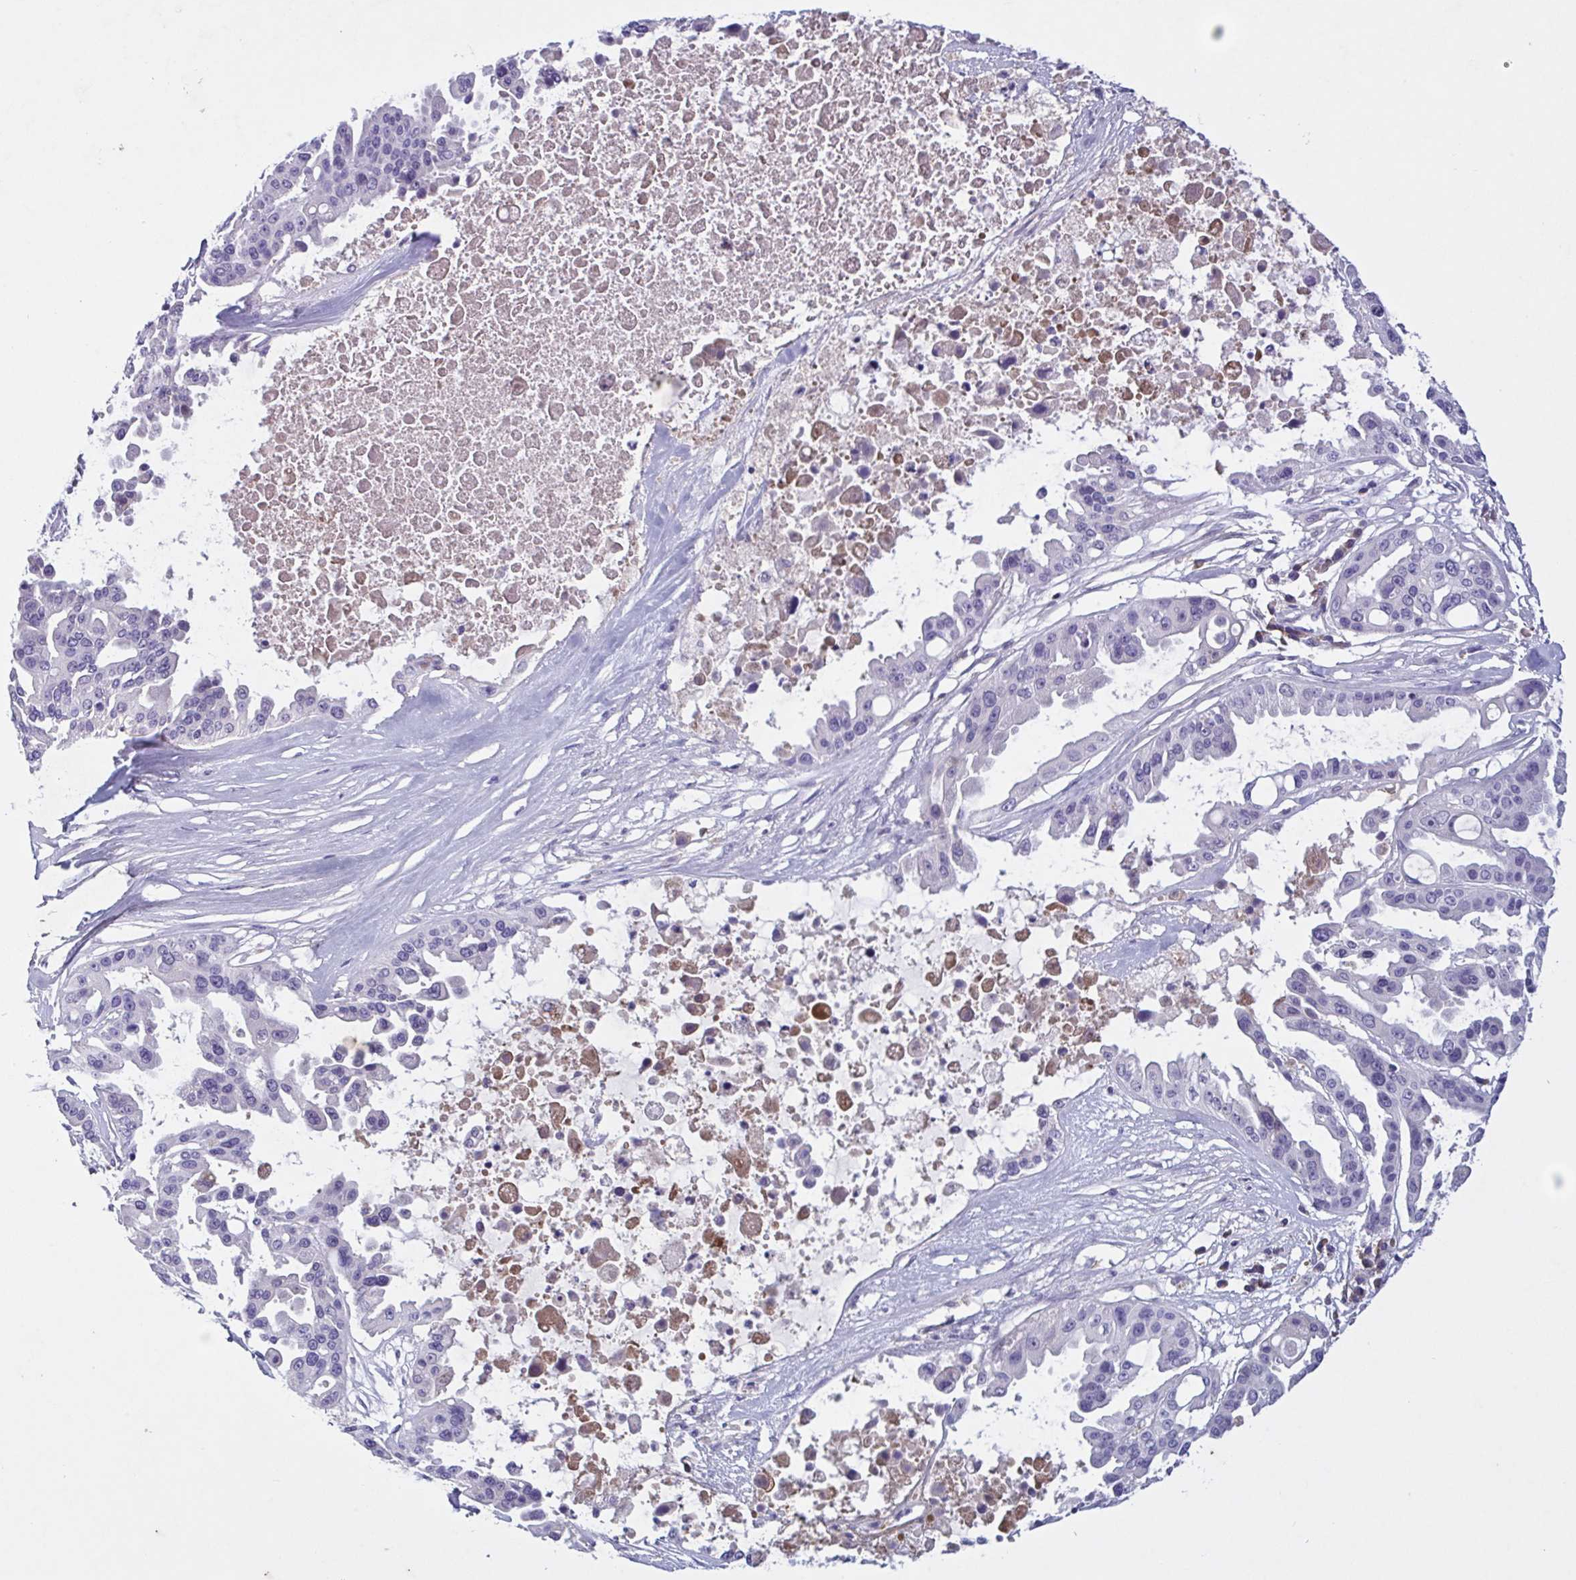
{"staining": {"intensity": "negative", "quantity": "none", "location": "none"}, "tissue": "ovarian cancer", "cell_type": "Tumor cells", "image_type": "cancer", "snomed": [{"axis": "morphology", "description": "Cystadenocarcinoma, serous, NOS"}, {"axis": "topography", "description": "Ovary"}], "caption": "High power microscopy histopathology image of an immunohistochemistry (IHC) image of ovarian serous cystadenocarcinoma, revealing no significant staining in tumor cells.", "gene": "F13B", "patient": {"sex": "female", "age": 56}}